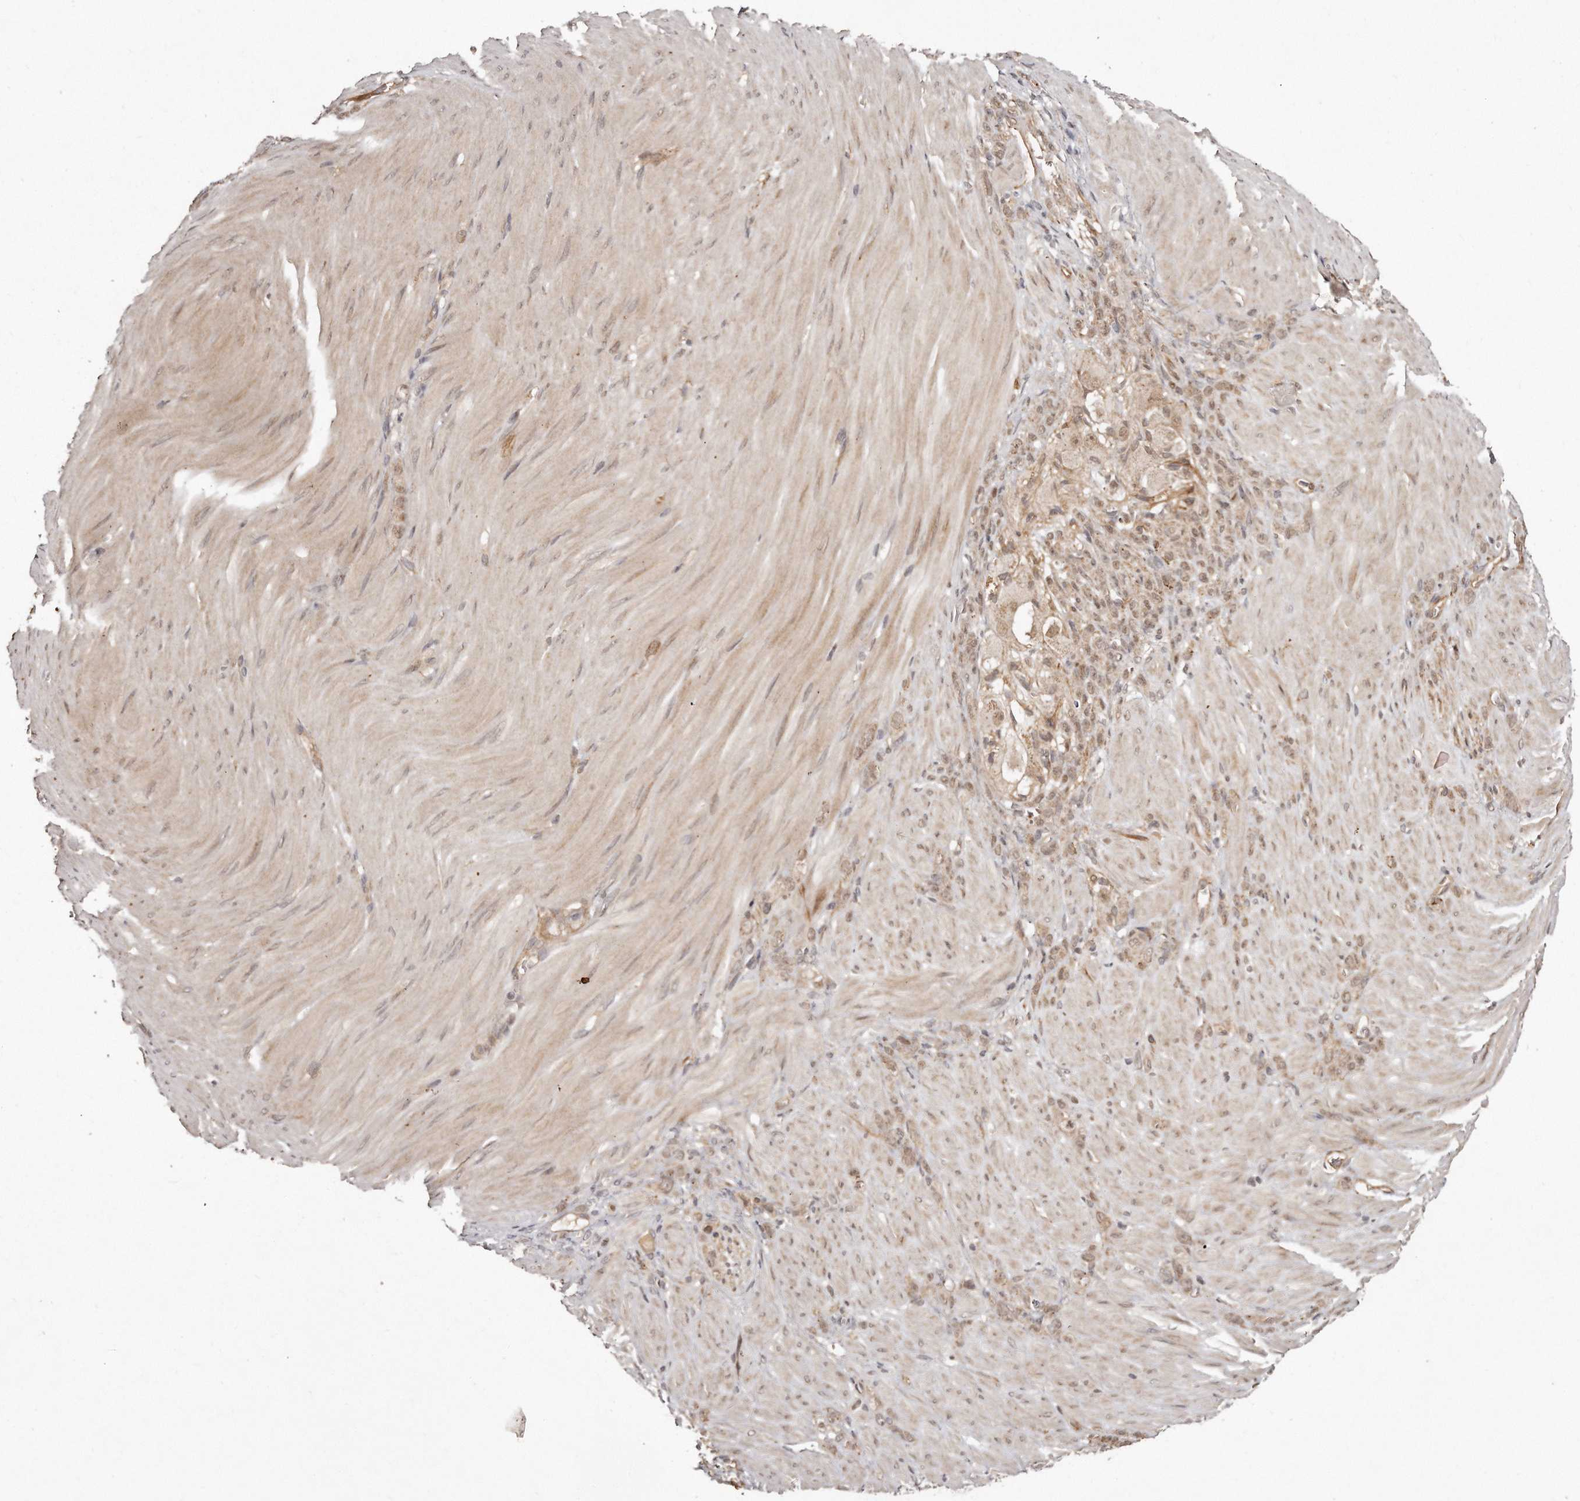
{"staining": {"intensity": "weak", "quantity": ">75%", "location": "cytoplasmic/membranous,nuclear"}, "tissue": "stomach cancer", "cell_type": "Tumor cells", "image_type": "cancer", "snomed": [{"axis": "morphology", "description": "Normal tissue, NOS"}, {"axis": "morphology", "description": "Adenocarcinoma, NOS"}, {"axis": "topography", "description": "Stomach"}], "caption": "Protein expression analysis of human stomach cancer reveals weak cytoplasmic/membranous and nuclear positivity in about >75% of tumor cells.", "gene": "SOX4", "patient": {"sex": "male", "age": 82}}